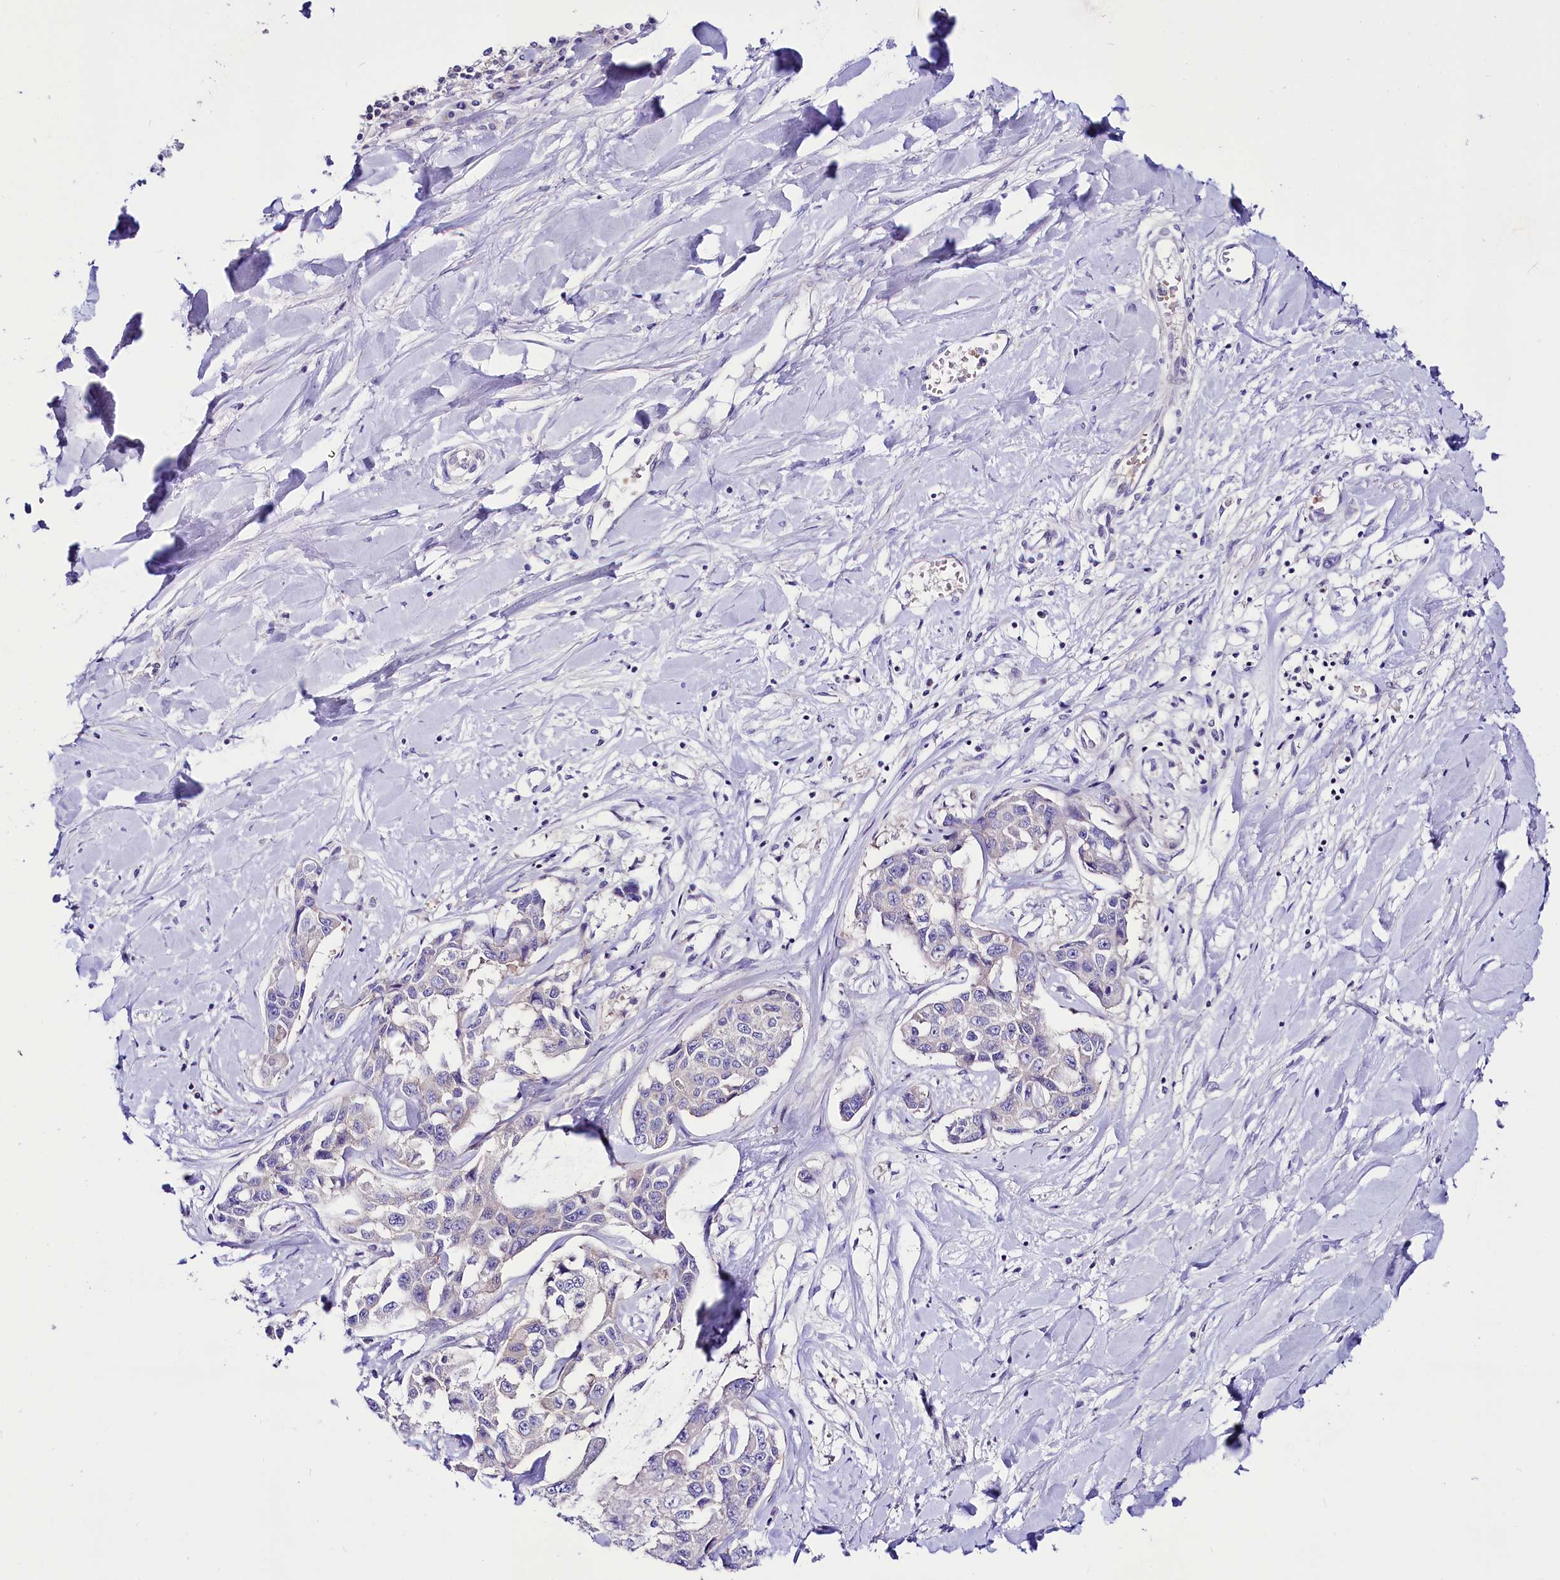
{"staining": {"intensity": "negative", "quantity": "none", "location": "none"}, "tissue": "liver cancer", "cell_type": "Tumor cells", "image_type": "cancer", "snomed": [{"axis": "morphology", "description": "Cholangiocarcinoma"}, {"axis": "topography", "description": "Liver"}], "caption": "Liver cancer was stained to show a protein in brown. There is no significant expression in tumor cells.", "gene": "ABHD5", "patient": {"sex": "male", "age": 59}}